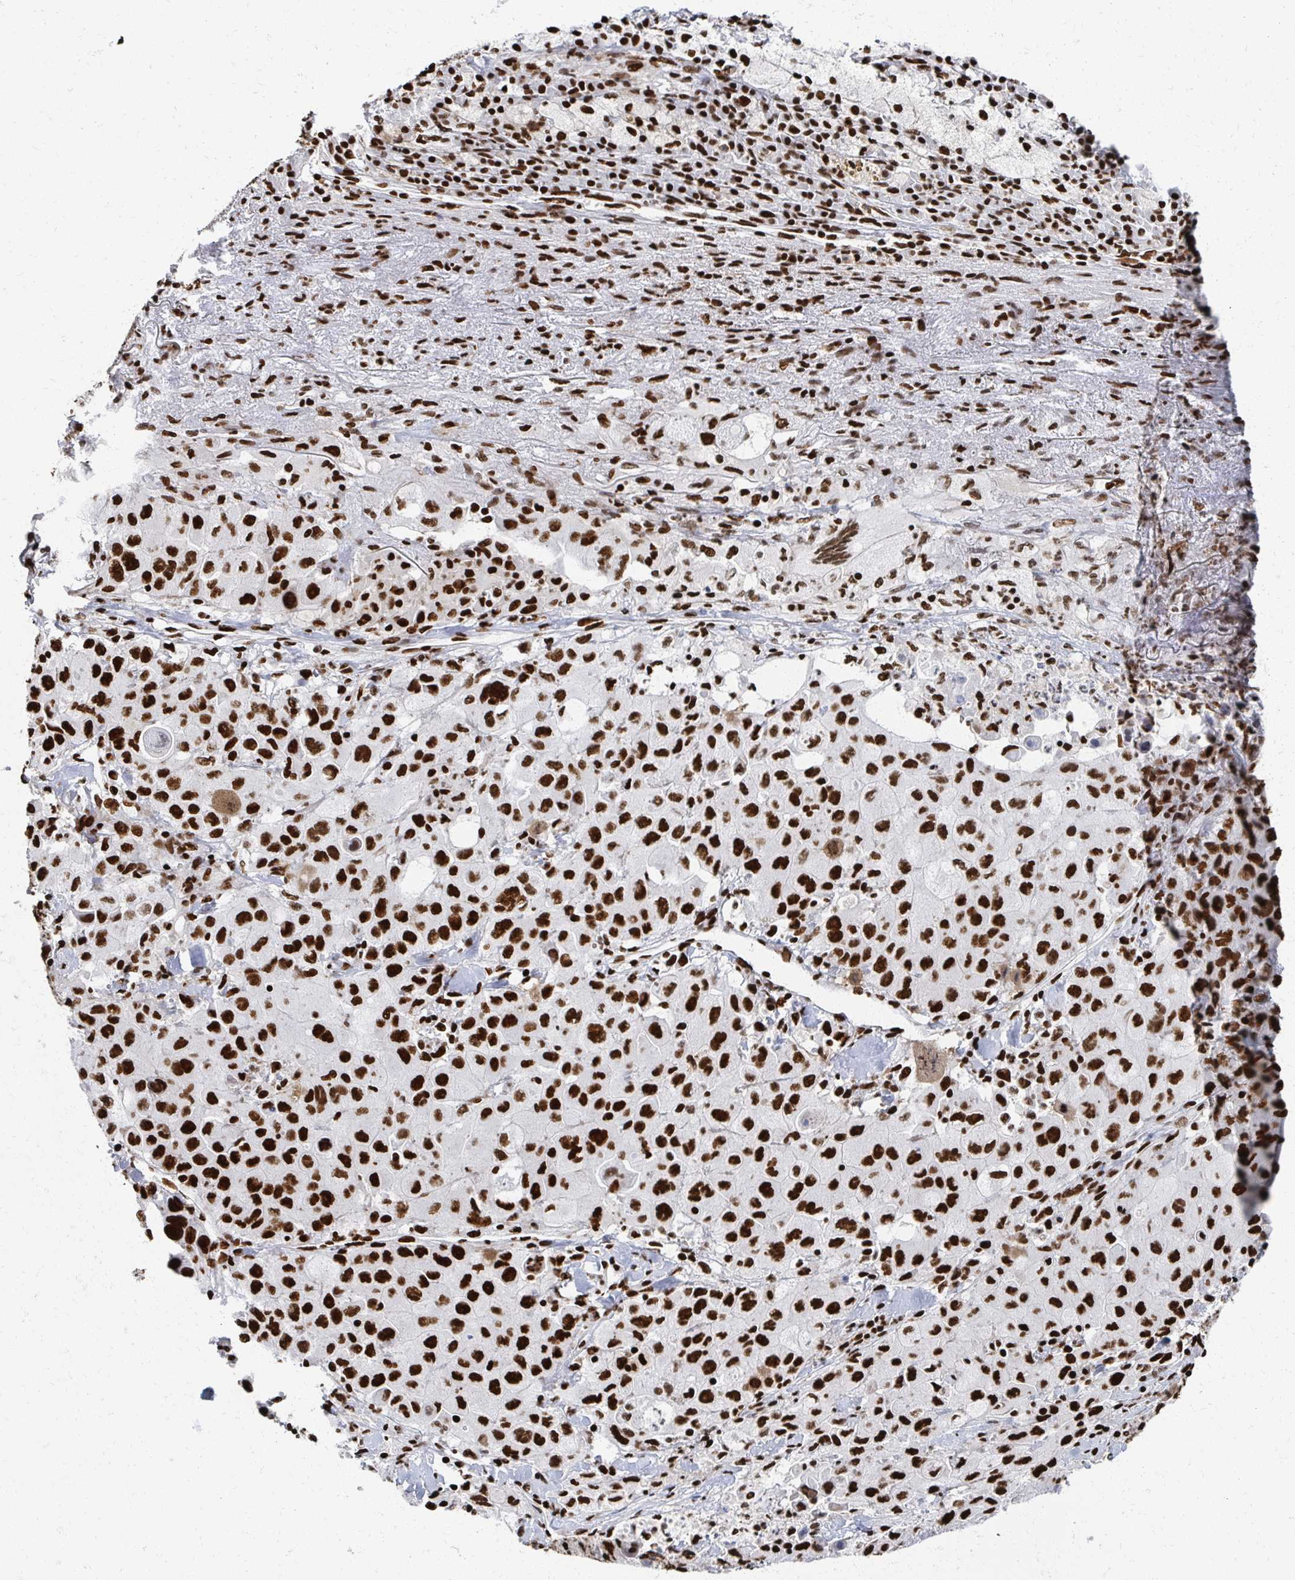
{"staining": {"intensity": "strong", "quantity": ">75%", "location": "nuclear"}, "tissue": "lung cancer", "cell_type": "Tumor cells", "image_type": "cancer", "snomed": [{"axis": "morphology", "description": "Squamous cell carcinoma, NOS"}, {"axis": "topography", "description": "Lung"}], "caption": "Human lung squamous cell carcinoma stained with a protein marker shows strong staining in tumor cells.", "gene": "RBBP7", "patient": {"sex": "male", "age": 63}}